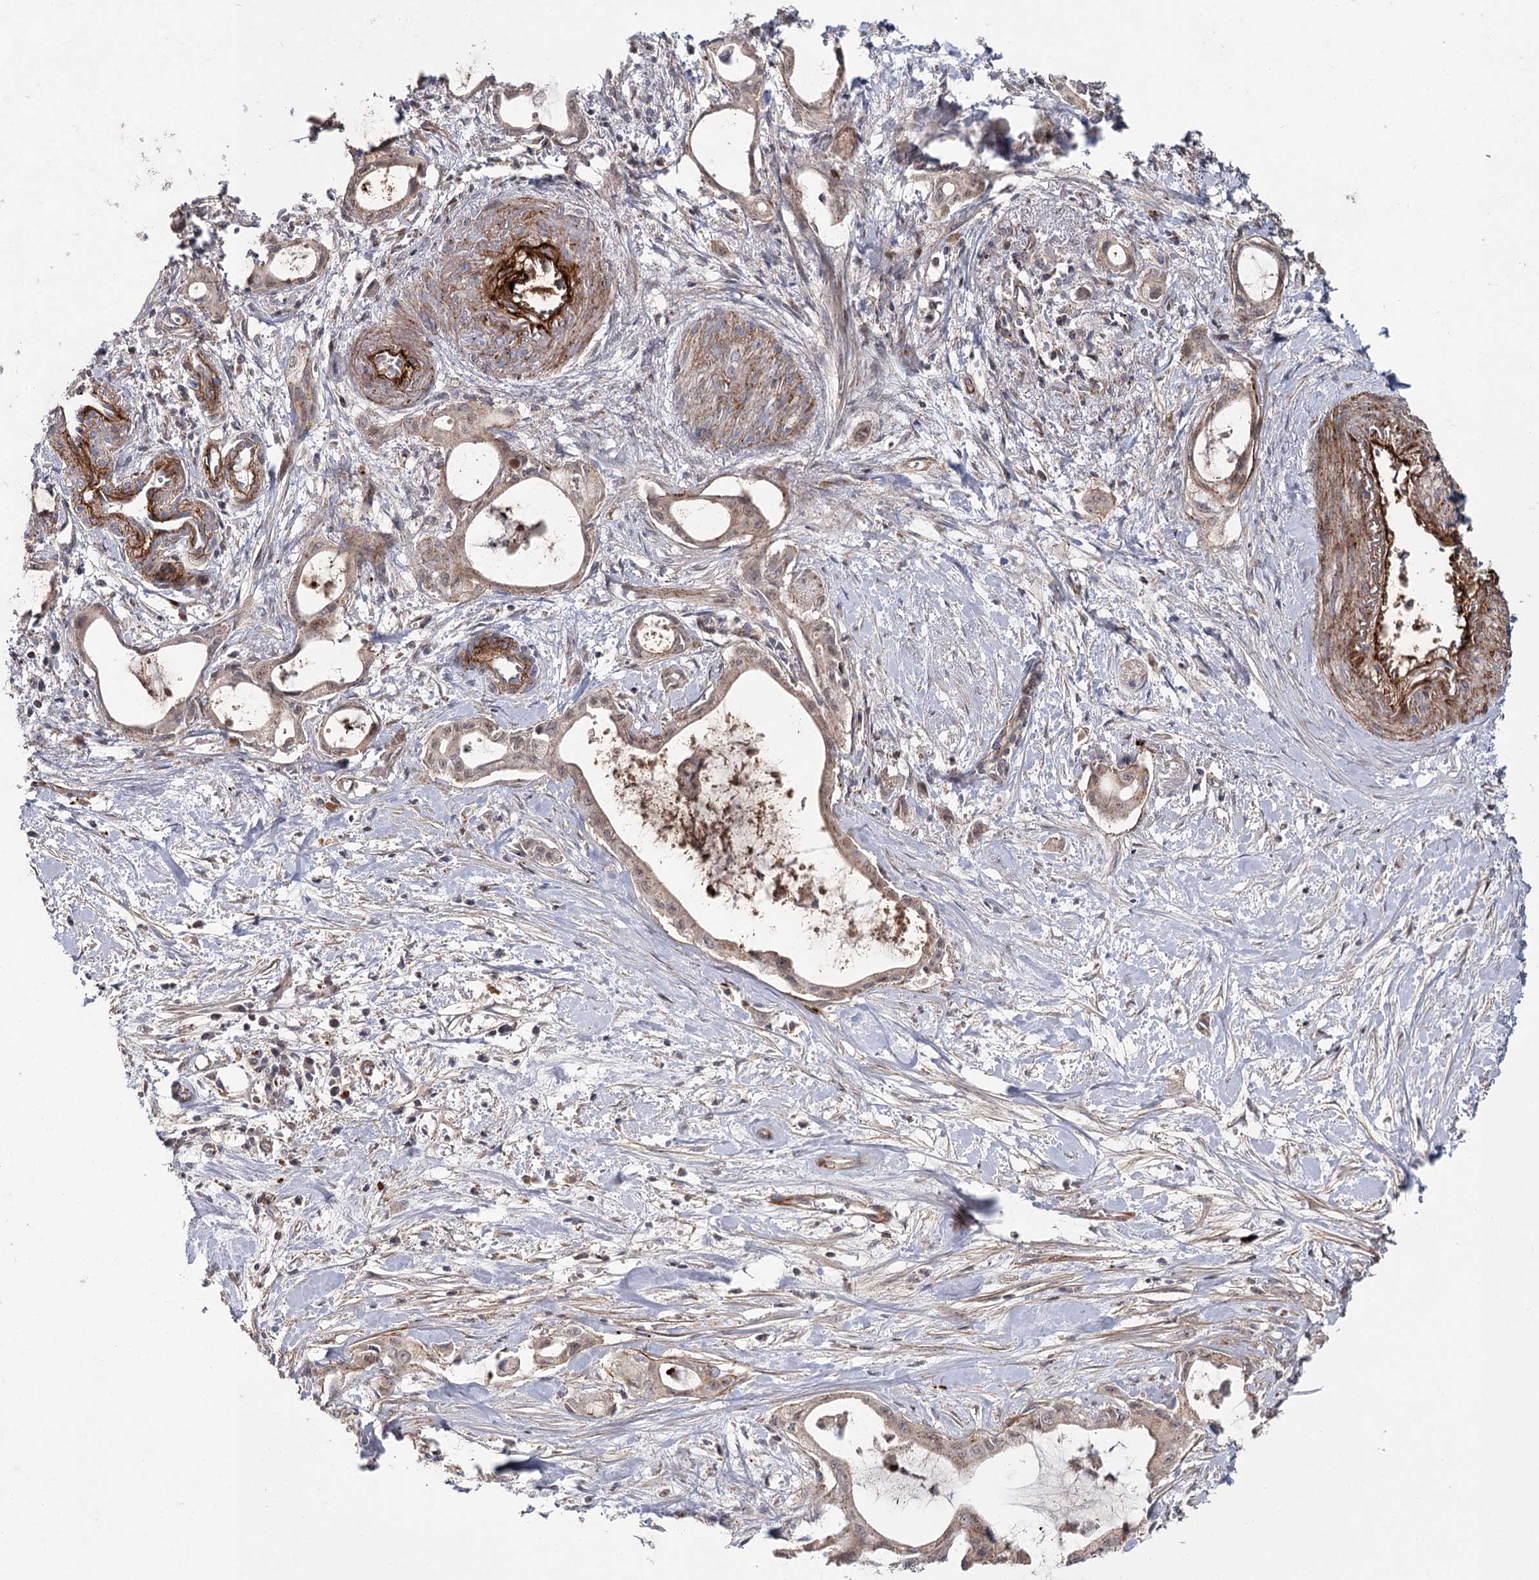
{"staining": {"intensity": "weak", "quantity": ">75%", "location": "cytoplasmic/membranous"}, "tissue": "pancreatic cancer", "cell_type": "Tumor cells", "image_type": "cancer", "snomed": [{"axis": "morphology", "description": "Adenocarcinoma, NOS"}, {"axis": "topography", "description": "Pancreas"}], "caption": "Immunohistochemical staining of human pancreatic cancer (adenocarcinoma) exhibits low levels of weak cytoplasmic/membranous staining in about >75% of tumor cells.", "gene": "ATL2", "patient": {"sex": "male", "age": 72}}